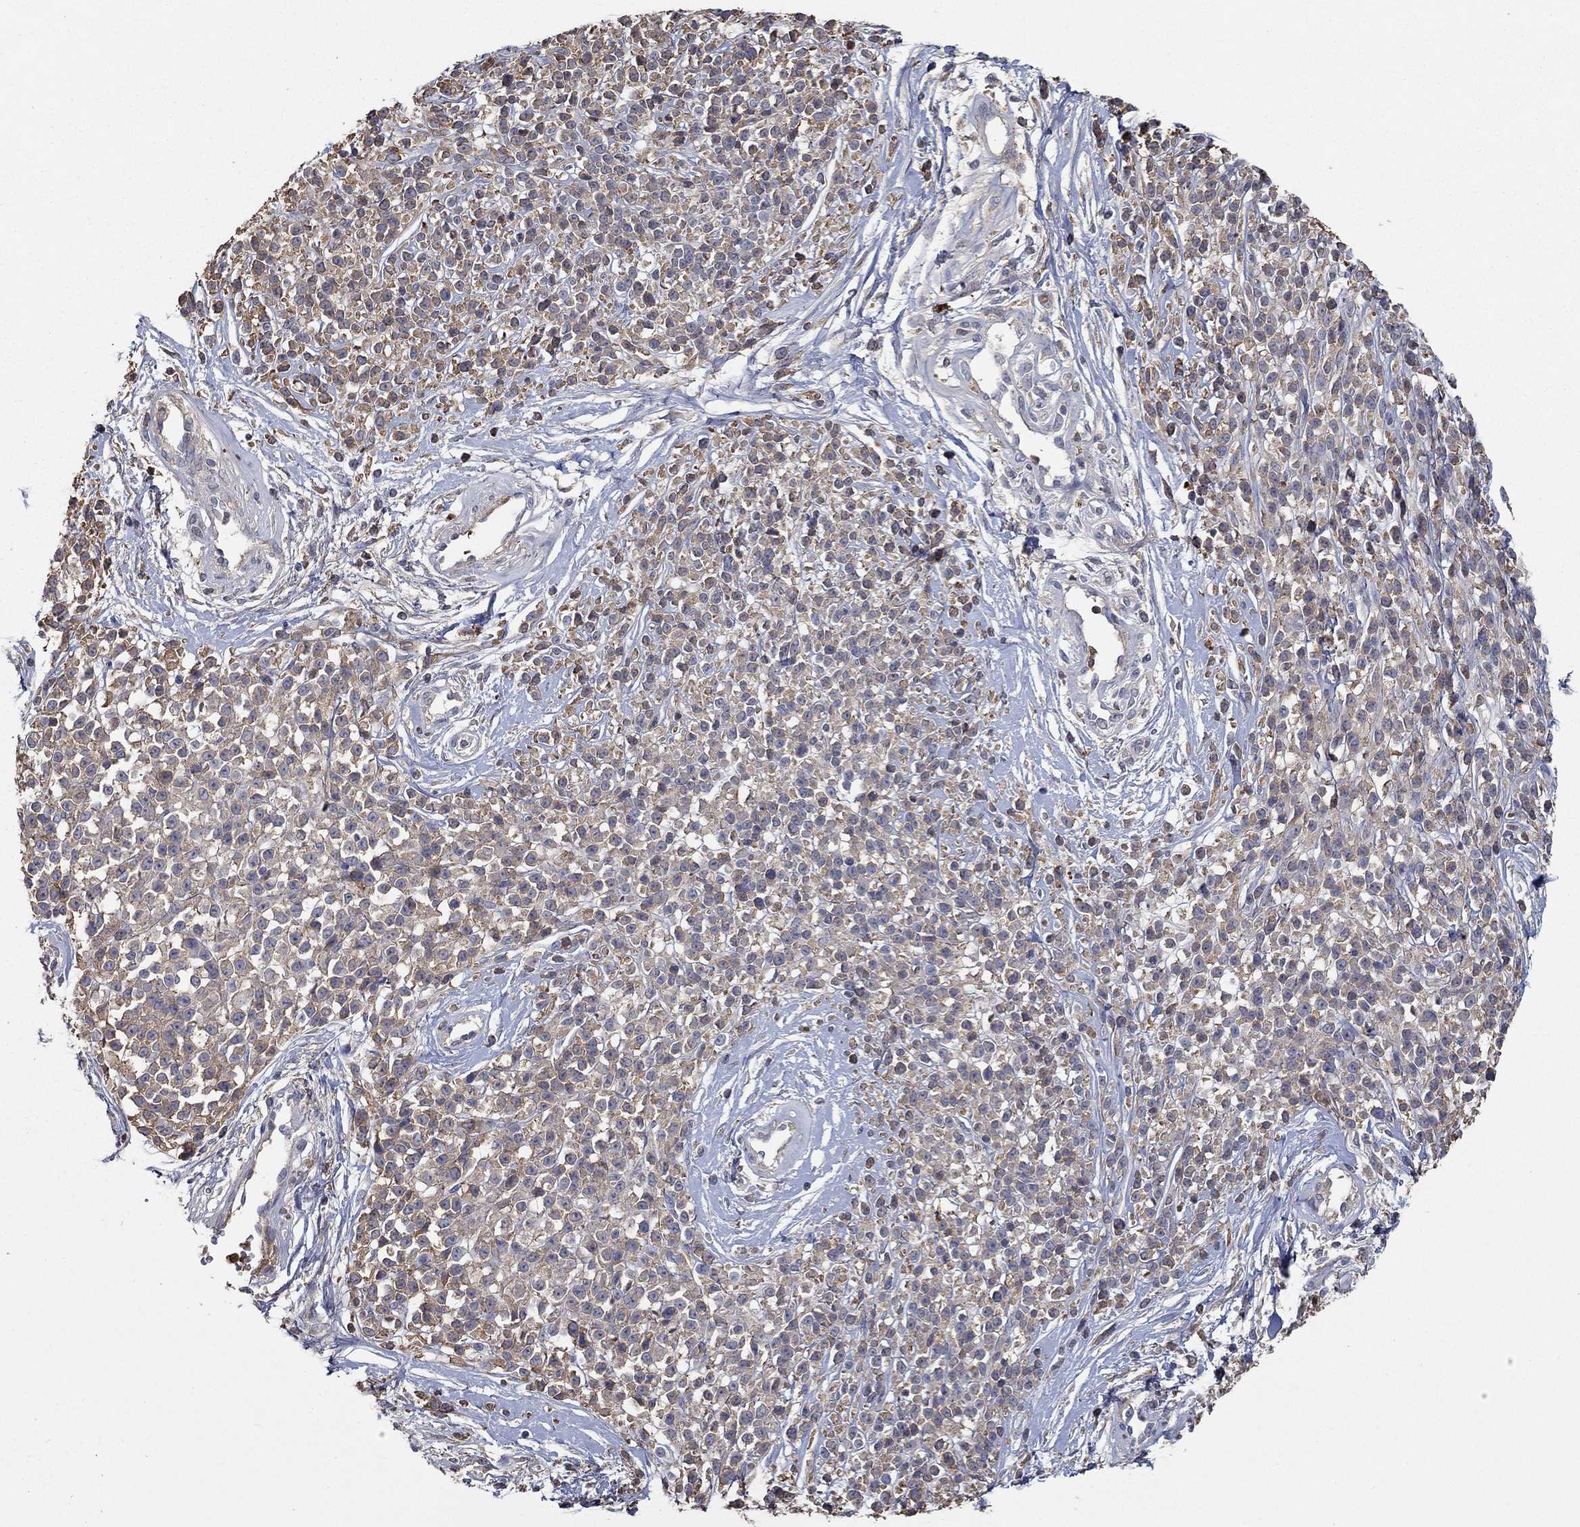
{"staining": {"intensity": "weak", "quantity": ">75%", "location": "cytoplasmic/membranous"}, "tissue": "melanoma", "cell_type": "Tumor cells", "image_type": "cancer", "snomed": [{"axis": "morphology", "description": "Malignant melanoma, NOS"}, {"axis": "topography", "description": "Skin"}, {"axis": "topography", "description": "Skin of trunk"}], "caption": "This is an image of immunohistochemistry staining of melanoma, which shows weak expression in the cytoplasmic/membranous of tumor cells.", "gene": "IL10", "patient": {"sex": "male", "age": 74}}